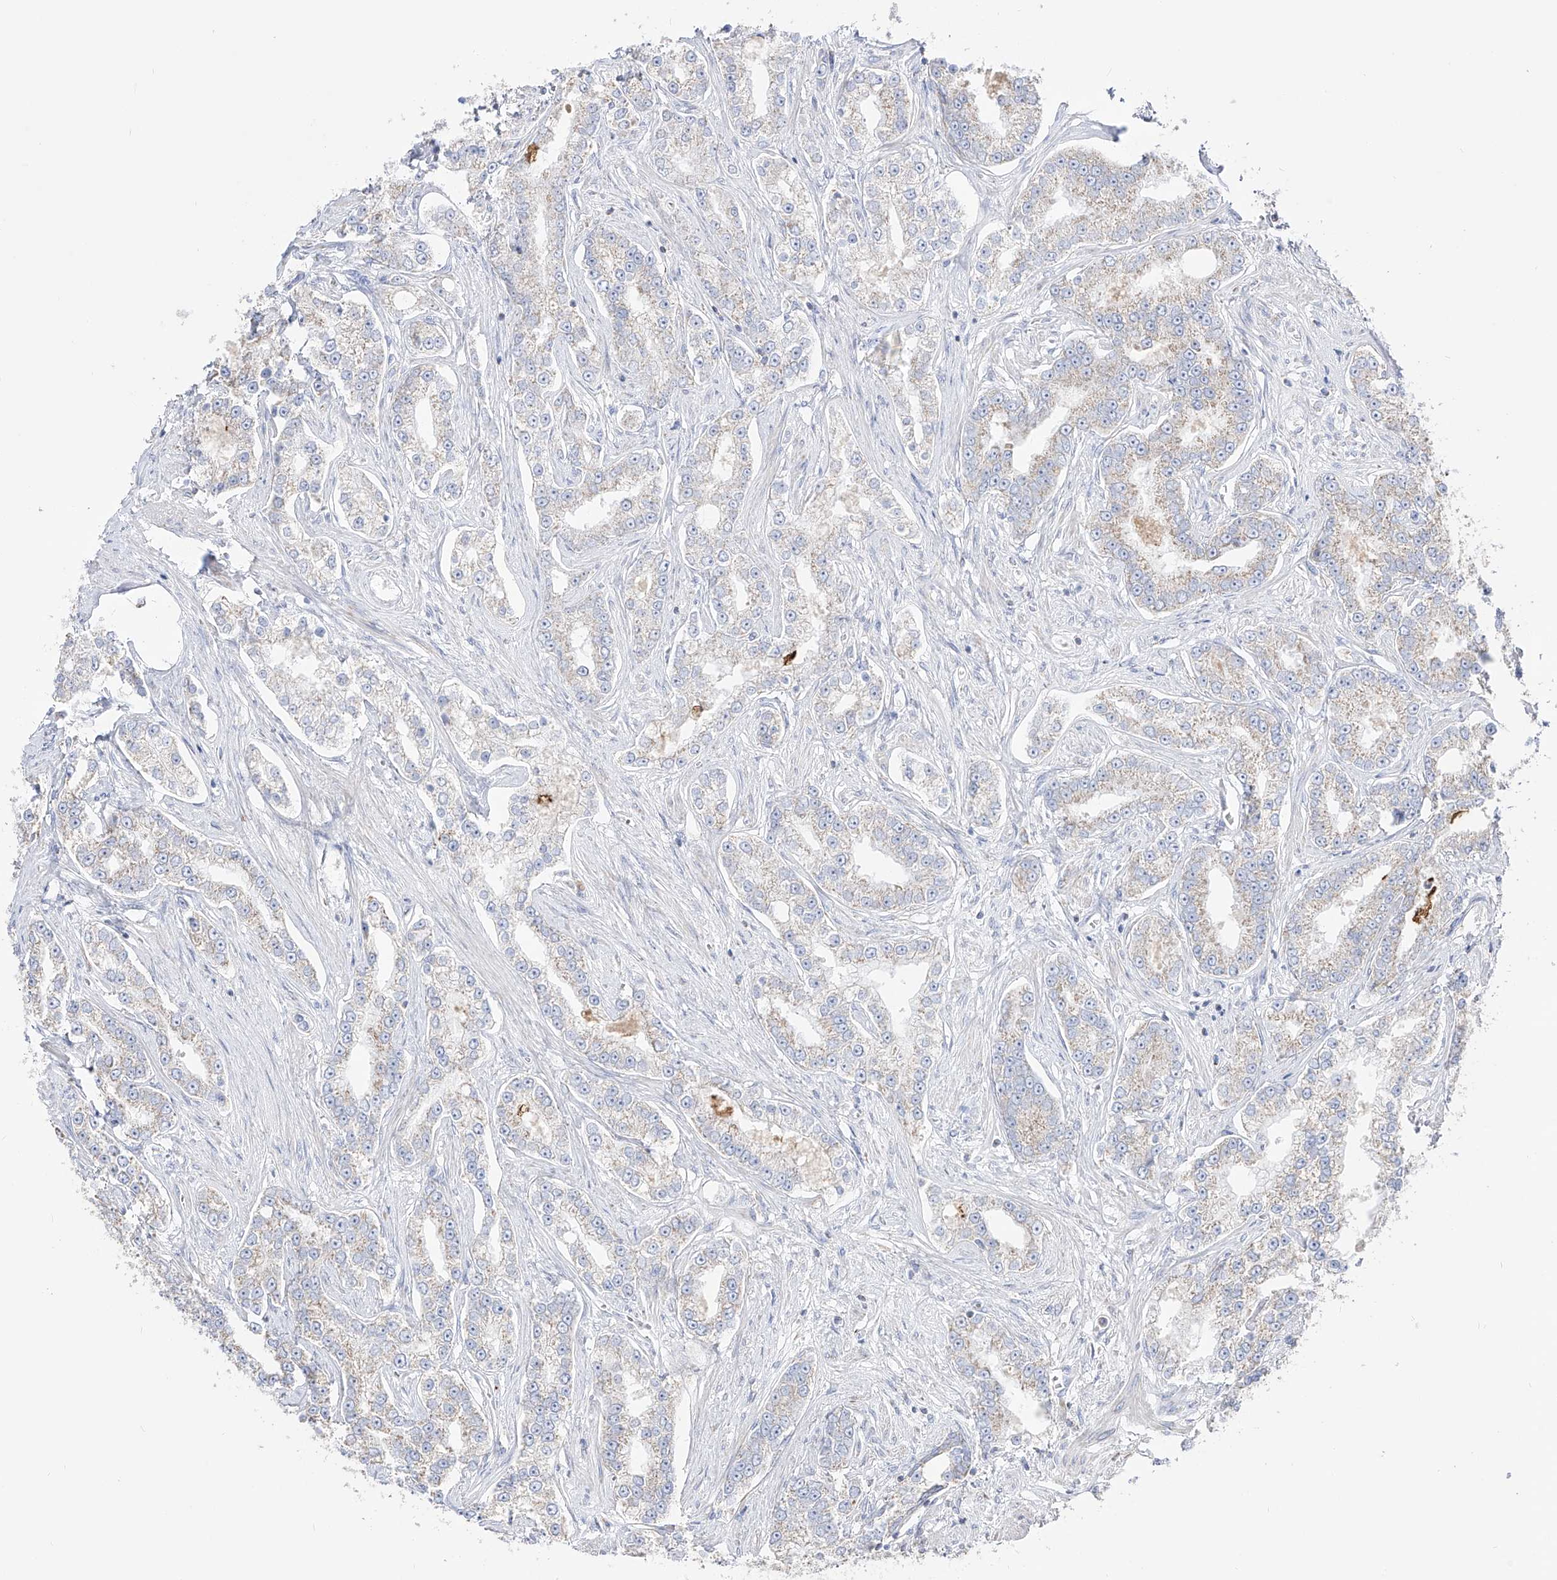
{"staining": {"intensity": "negative", "quantity": "none", "location": "none"}, "tissue": "prostate cancer", "cell_type": "Tumor cells", "image_type": "cancer", "snomed": [{"axis": "morphology", "description": "Normal tissue, NOS"}, {"axis": "morphology", "description": "Adenocarcinoma, High grade"}, {"axis": "topography", "description": "Prostate"}], "caption": "This is an IHC photomicrograph of prostate cancer (high-grade adenocarcinoma). There is no staining in tumor cells.", "gene": "RCHY1", "patient": {"sex": "male", "age": 83}}